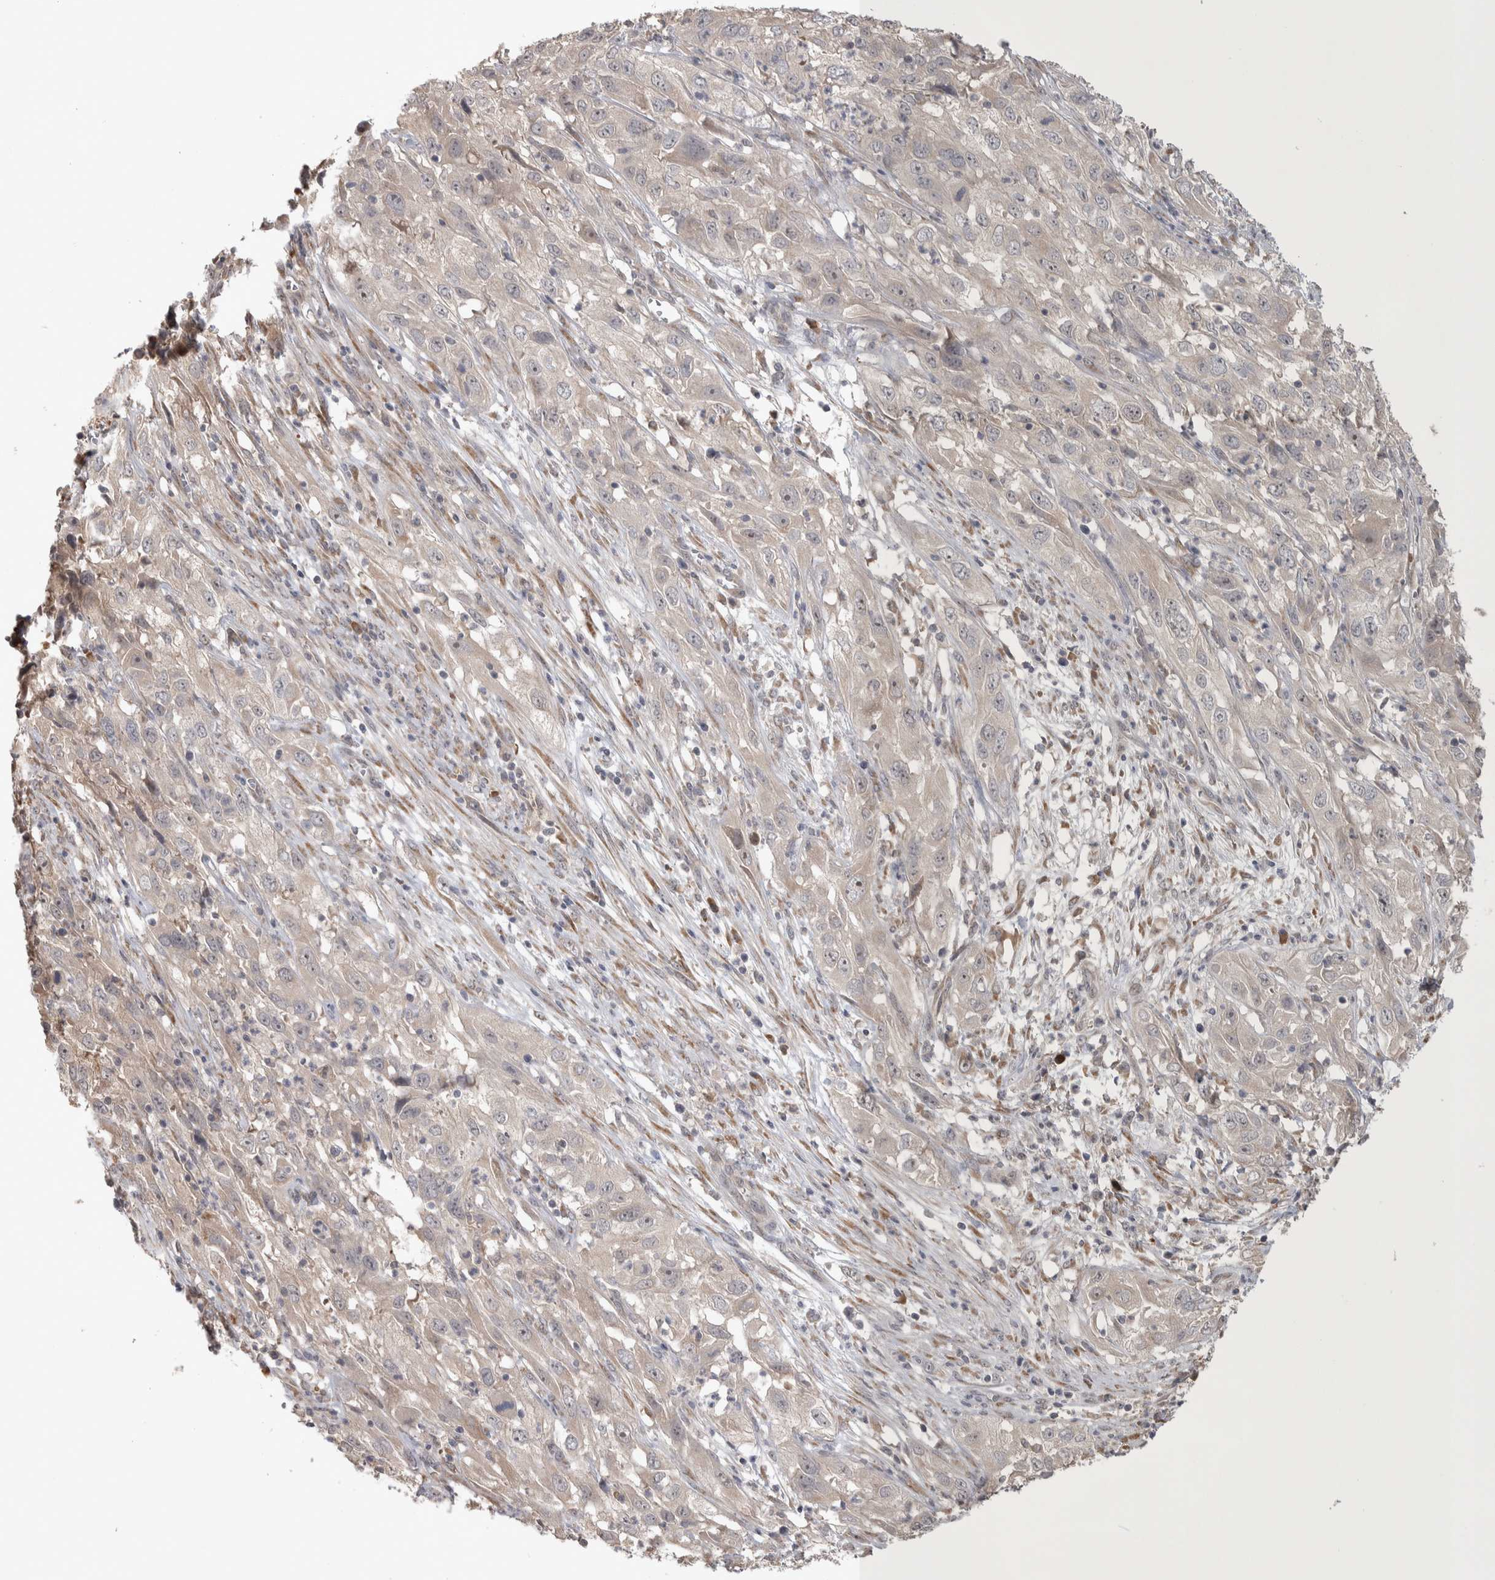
{"staining": {"intensity": "weak", "quantity": "<25%", "location": "cytoplasmic/membranous"}, "tissue": "cervical cancer", "cell_type": "Tumor cells", "image_type": "cancer", "snomed": [{"axis": "morphology", "description": "Squamous cell carcinoma, NOS"}, {"axis": "topography", "description": "Cervix"}], "caption": "A micrograph of cervical cancer (squamous cell carcinoma) stained for a protein reveals no brown staining in tumor cells.", "gene": "CUL2", "patient": {"sex": "female", "age": 32}}